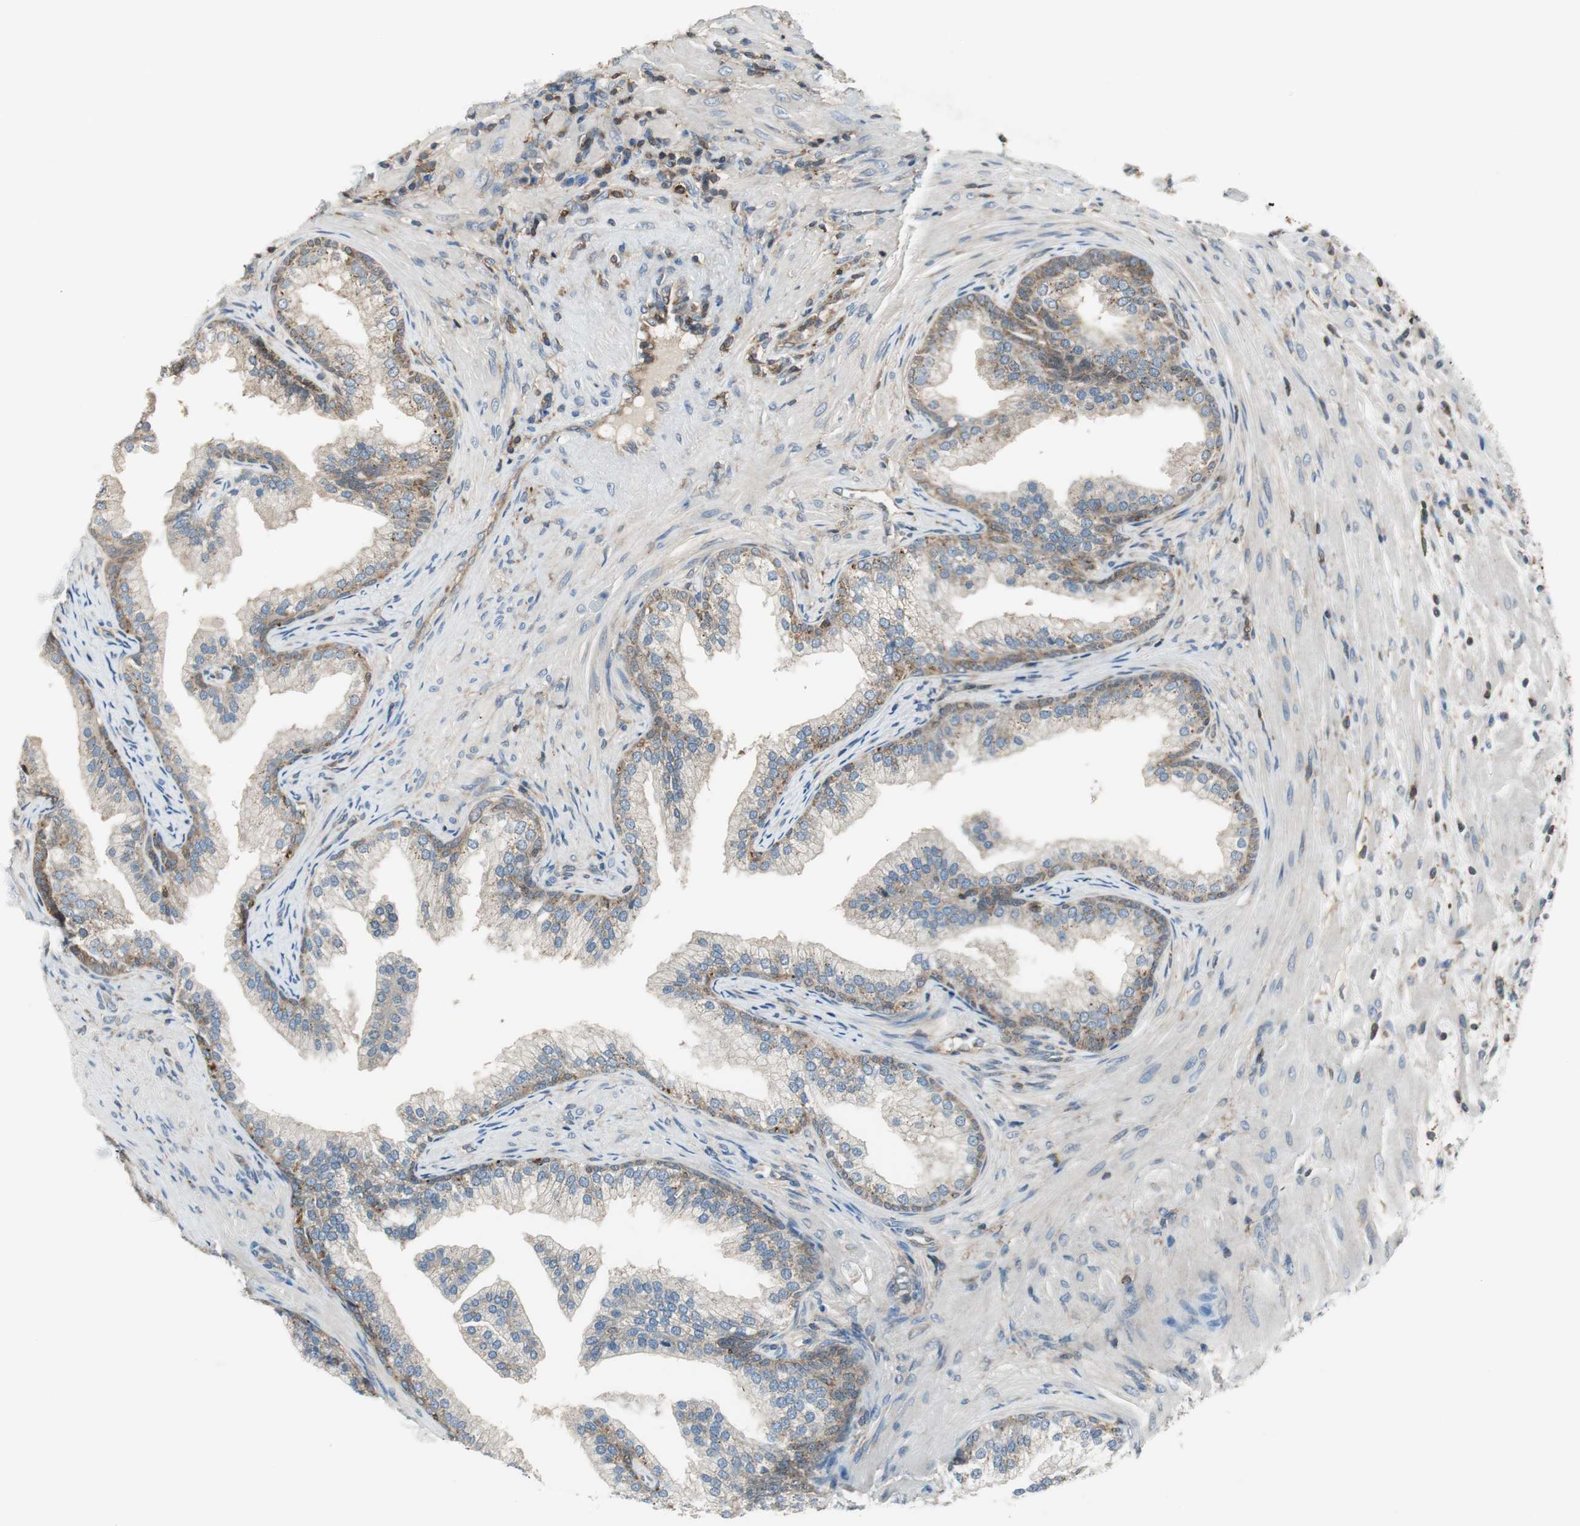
{"staining": {"intensity": "strong", "quantity": "25%-75%", "location": "cytoplasmic/membranous"}, "tissue": "prostate", "cell_type": "Glandular cells", "image_type": "normal", "snomed": [{"axis": "morphology", "description": "Normal tissue, NOS"}, {"axis": "topography", "description": "Prostate"}], "caption": "DAB (3,3'-diaminobenzidine) immunohistochemical staining of normal prostate displays strong cytoplasmic/membranous protein positivity in about 25%-75% of glandular cells. (brown staining indicates protein expression, while blue staining denotes nuclei).", "gene": "NCK1", "patient": {"sex": "male", "age": 76}}